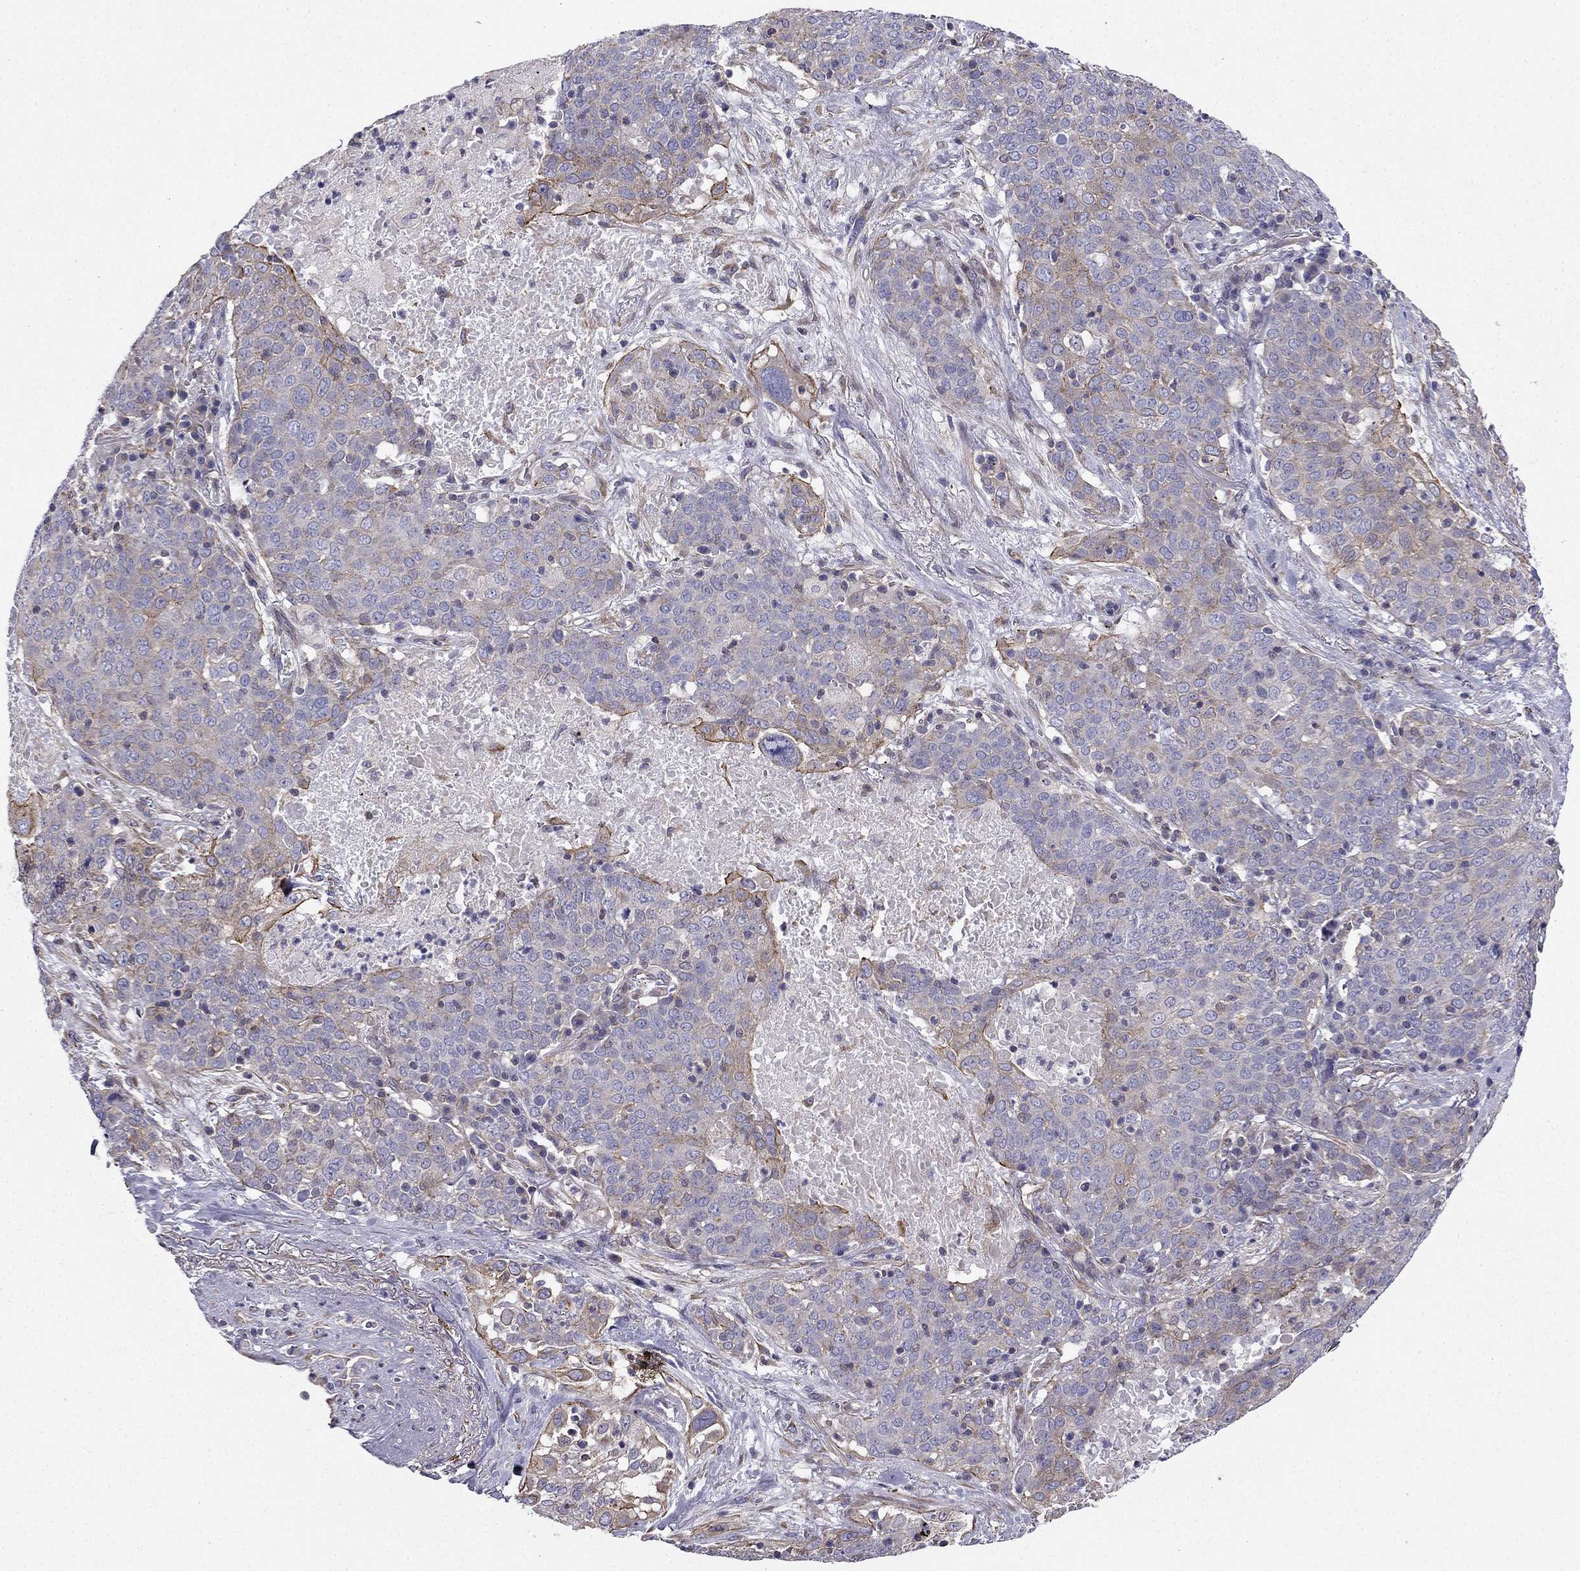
{"staining": {"intensity": "strong", "quantity": "<25%", "location": "cytoplasmic/membranous"}, "tissue": "lung cancer", "cell_type": "Tumor cells", "image_type": "cancer", "snomed": [{"axis": "morphology", "description": "Squamous cell carcinoma, NOS"}, {"axis": "topography", "description": "Lung"}], "caption": "Immunohistochemistry (IHC) histopathology image of neoplastic tissue: lung cancer (squamous cell carcinoma) stained using immunohistochemistry (IHC) shows medium levels of strong protein expression localized specifically in the cytoplasmic/membranous of tumor cells, appearing as a cytoplasmic/membranous brown color.", "gene": "ENOX1", "patient": {"sex": "male", "age": 82}}